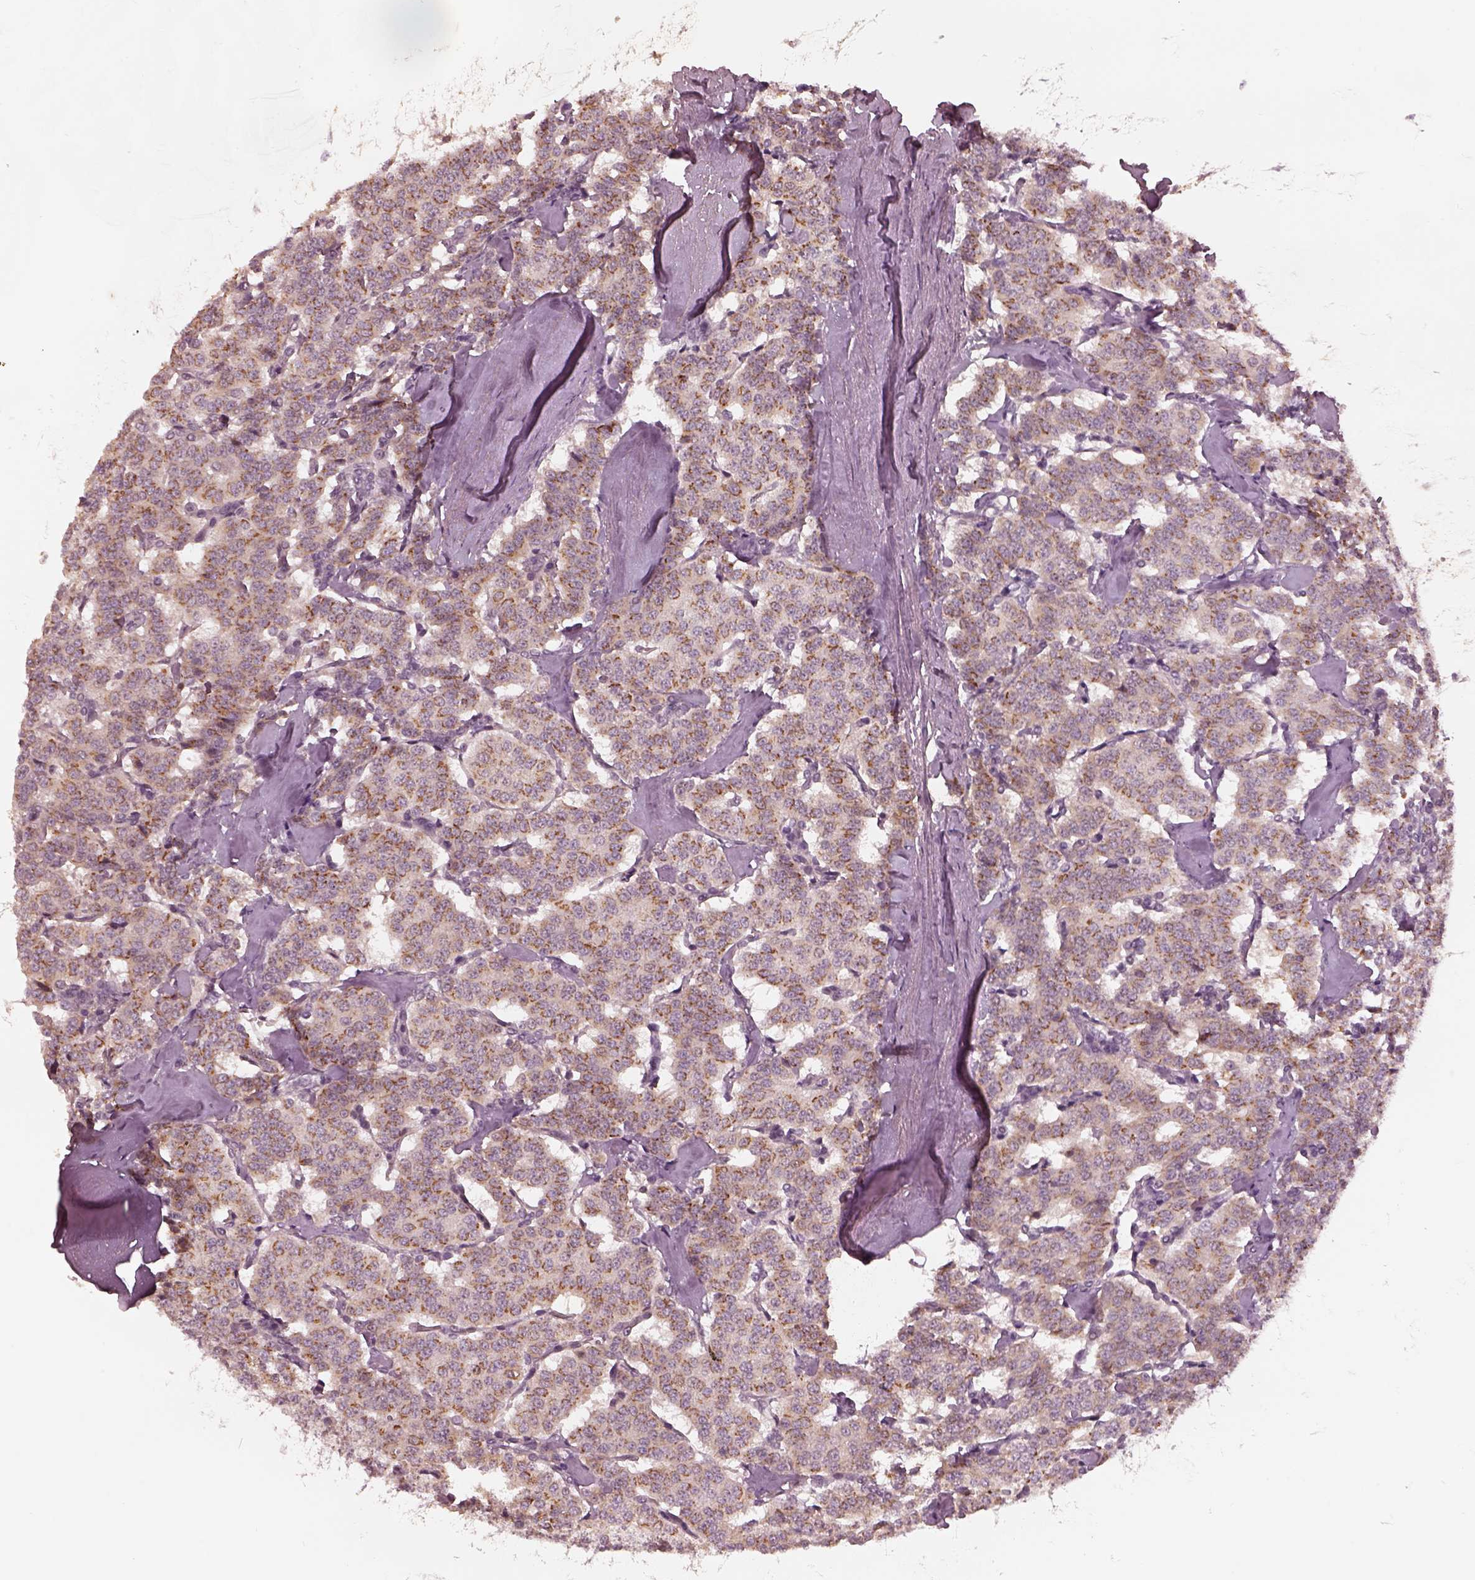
{"staining": {"intensity": "moderate", "quantity": ">75%", "location": "cytoplasmic/membranous"}, "tissue": "carcinoid", "cell_type": "Tumor cells", "image_type": "cancer", "snomed": [{"axis": "morphology", "description": "Carcinoid, malignant, NOS"}, {"axis": "topography", "description": "Lung"}], "caption": "Carcinoid was stained to show a protein in brown. There is medium levels of moderate cytoplasmic/membranous staining in about >75% of tumor cells.", "gene": "SDCBP2", "patient": {"sex": "female", "age": 46}}